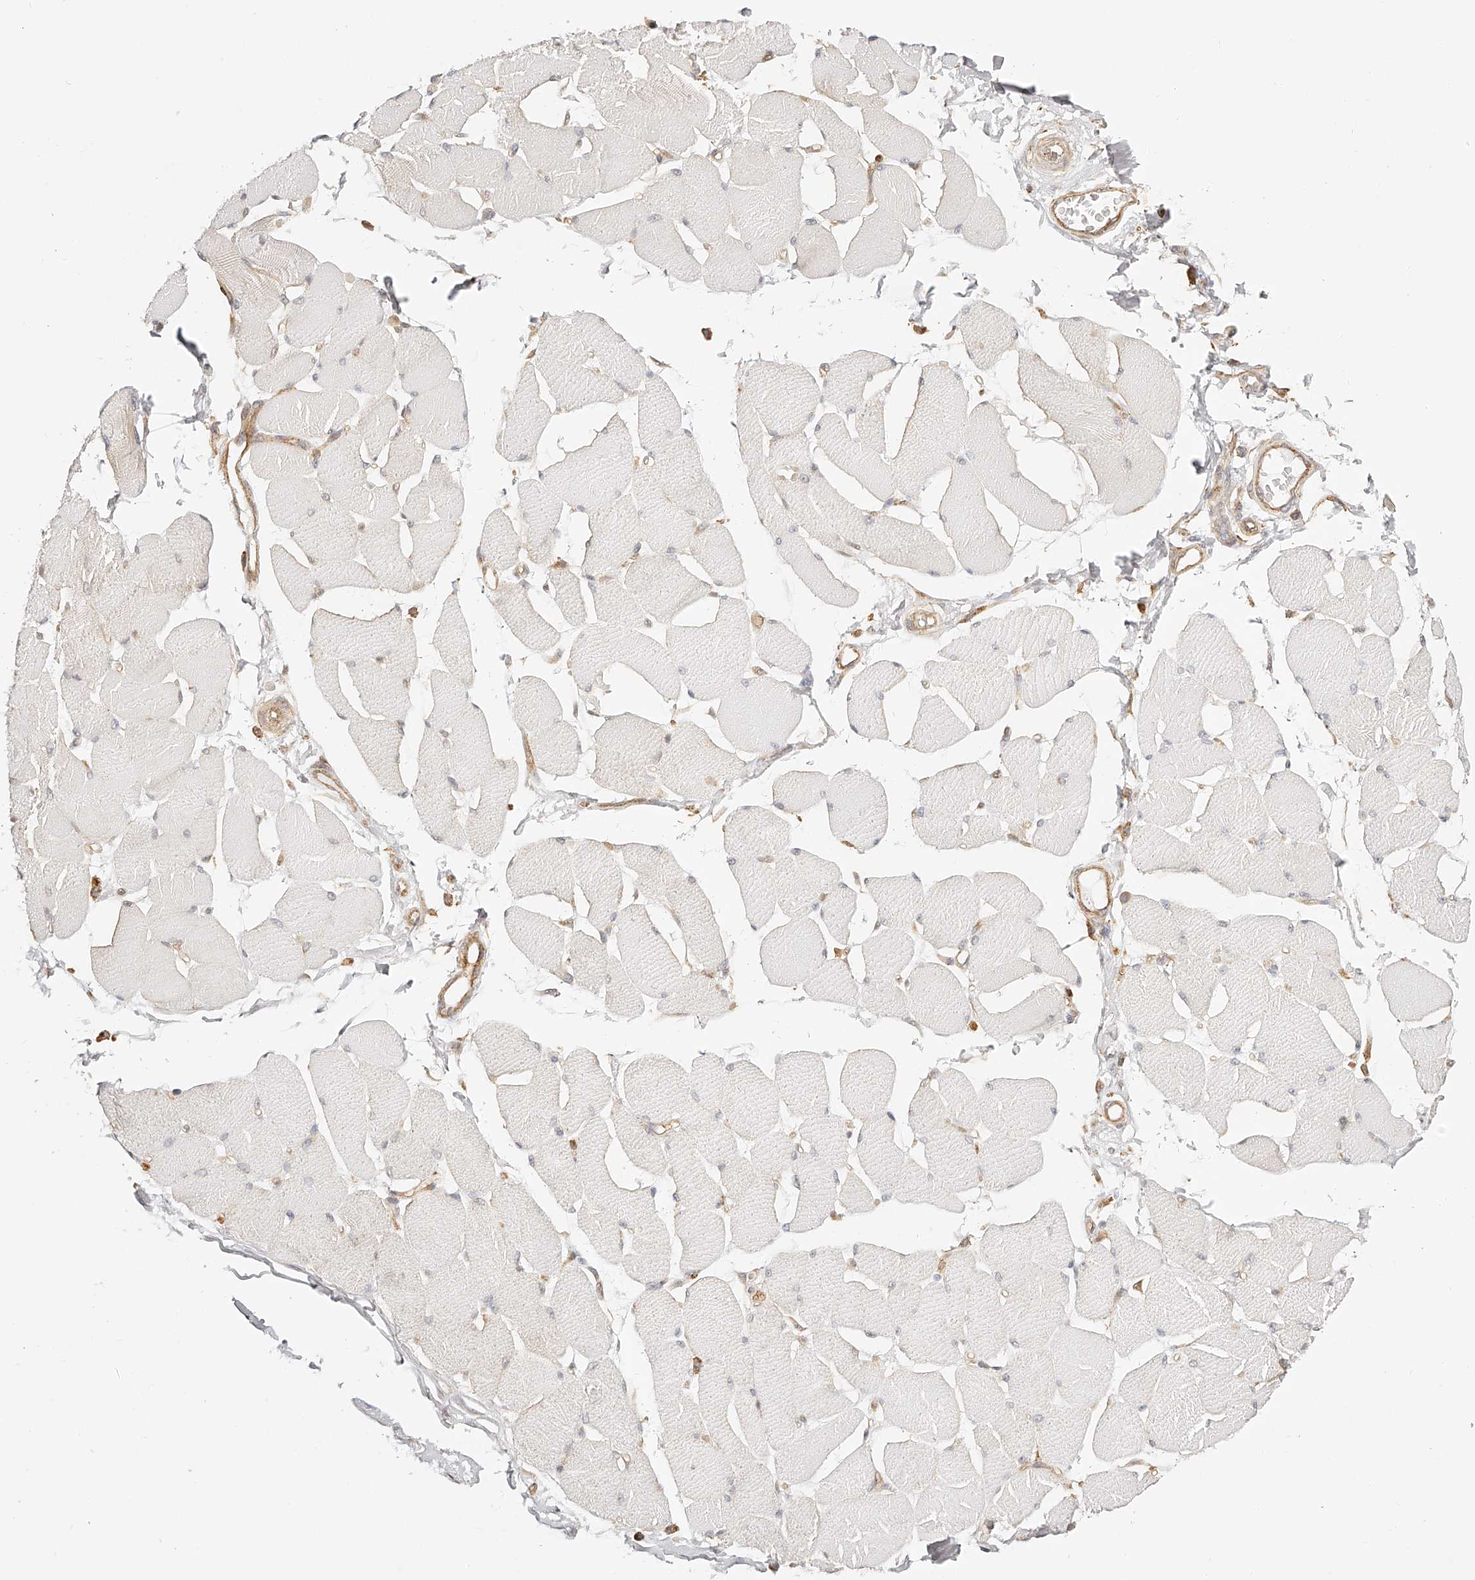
{"staining": {"intensity": "negative", "quantity": "none", "location": "none"}, "tissue": "skeletal muscle", "cell_type": "Myocytes", "image_type": "normal", "snomed": [{"axis": "morphology", "description": "Normal tissue, NOS"}, {"axis": "topography", "description": "Skin"}, {"axis": "topography", "description": "Skeletal muscle"}], "caption": "Immunohistochemistry (IHC) image of unremarkable skeletal muscle: skeletal muscle stained with DAB (3,3'-diaminobenzidine) exhibits no significant protein positivity in myocytes. Nuclei are stained in blue.", "gene": "SYNC", "patient": {"sex": "male", "age": 83}}